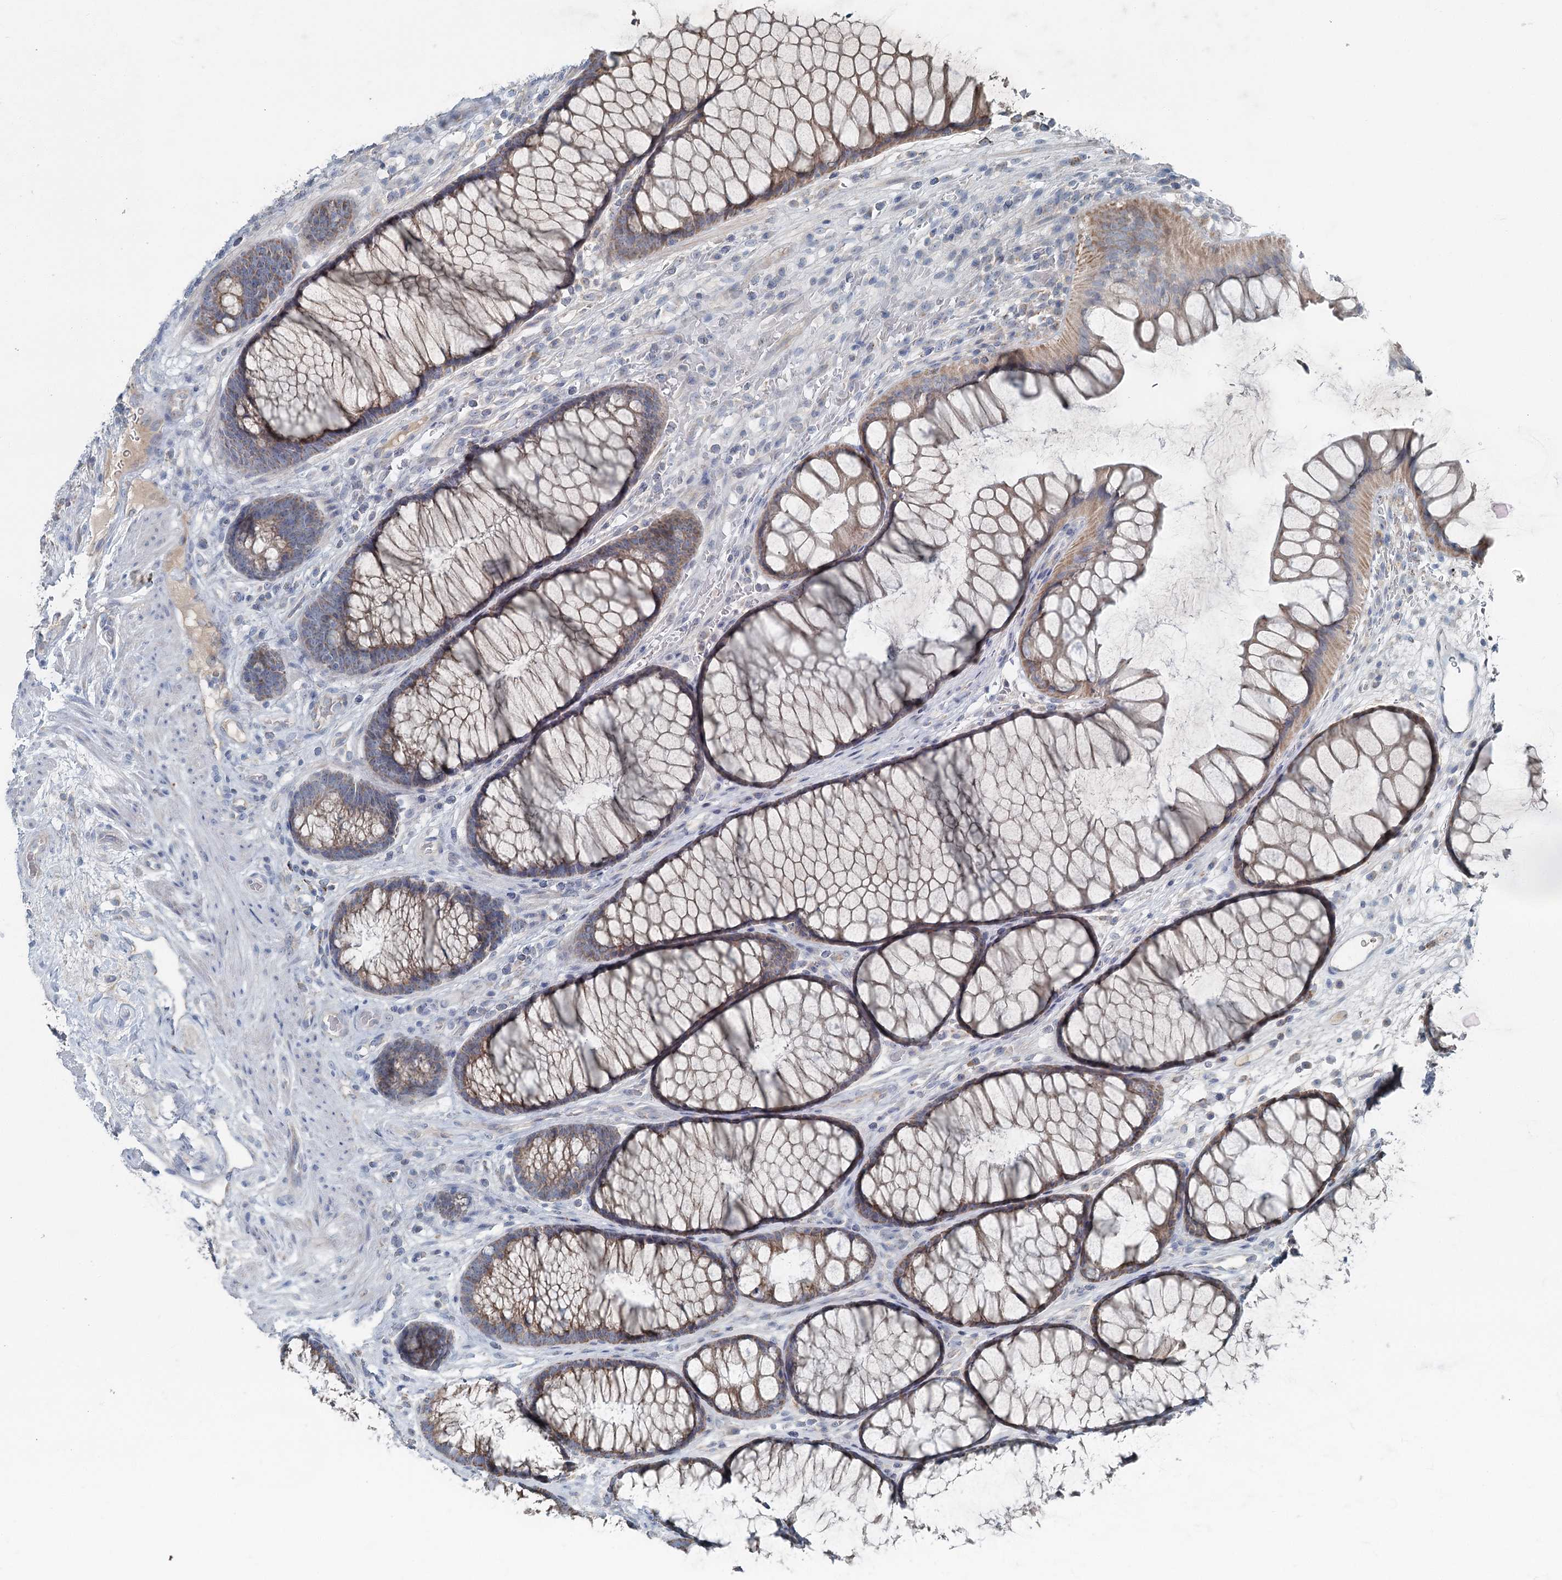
{"staining": {"intensity": "negative", "quantity": "none", "location": "none"}, "tissue": "colon", "cell_type": "Endothelial cells", "image_type": "normal", "snomed": [{"axis": "morphology", "description": "Normal tissue, NOS"}, {"axis": "topography", "description": "Colon"}], "caption": "The photomicrograph reveals no staining of endothelial cells in unremarkable colon.", "gene": "CHCHD5", "patient": {"sex": "female", "age": 82}}